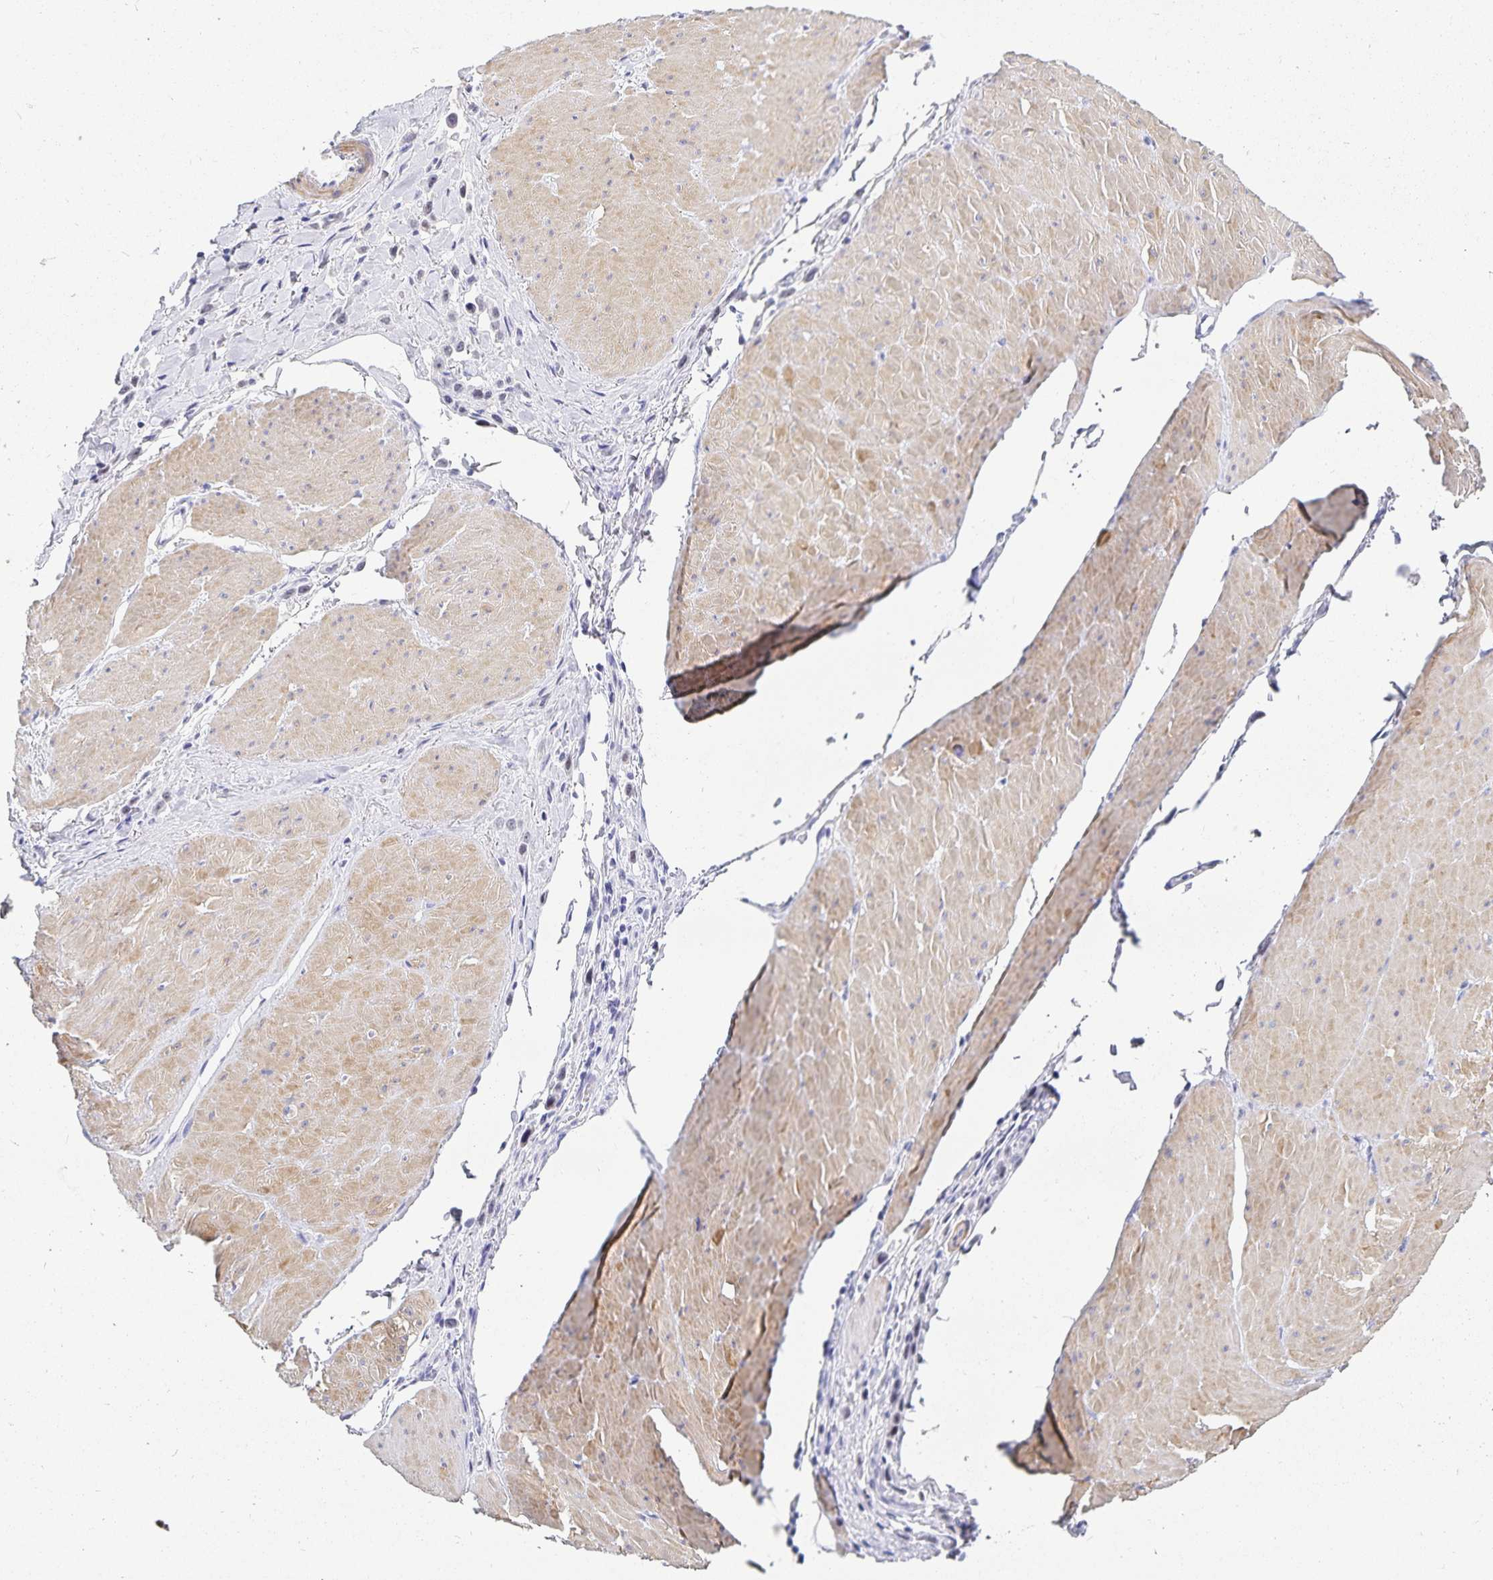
{"staining": {"intensity": "negative", "quantity": "none", "location": "none"}, "tissue": "stomach cancer", "cell_type": "Tumor cells", "image_type": "cancer", "snomed": [{"axis": "morphology", "description": "Adenocarcinoma, NOS"}, {"axis": "topography", "description": "Stomach"}], "caption": "High magnification brightfield microscopy of stomach cancer (adenocarcinoma) stained with DAB (brown) and counterstained with hematoxylin (blue): tumor cells show no significant expression. Nuclei are stained in blue.", "gene": "HMGB3", "patient": {"sex": "male", "age": 47}}